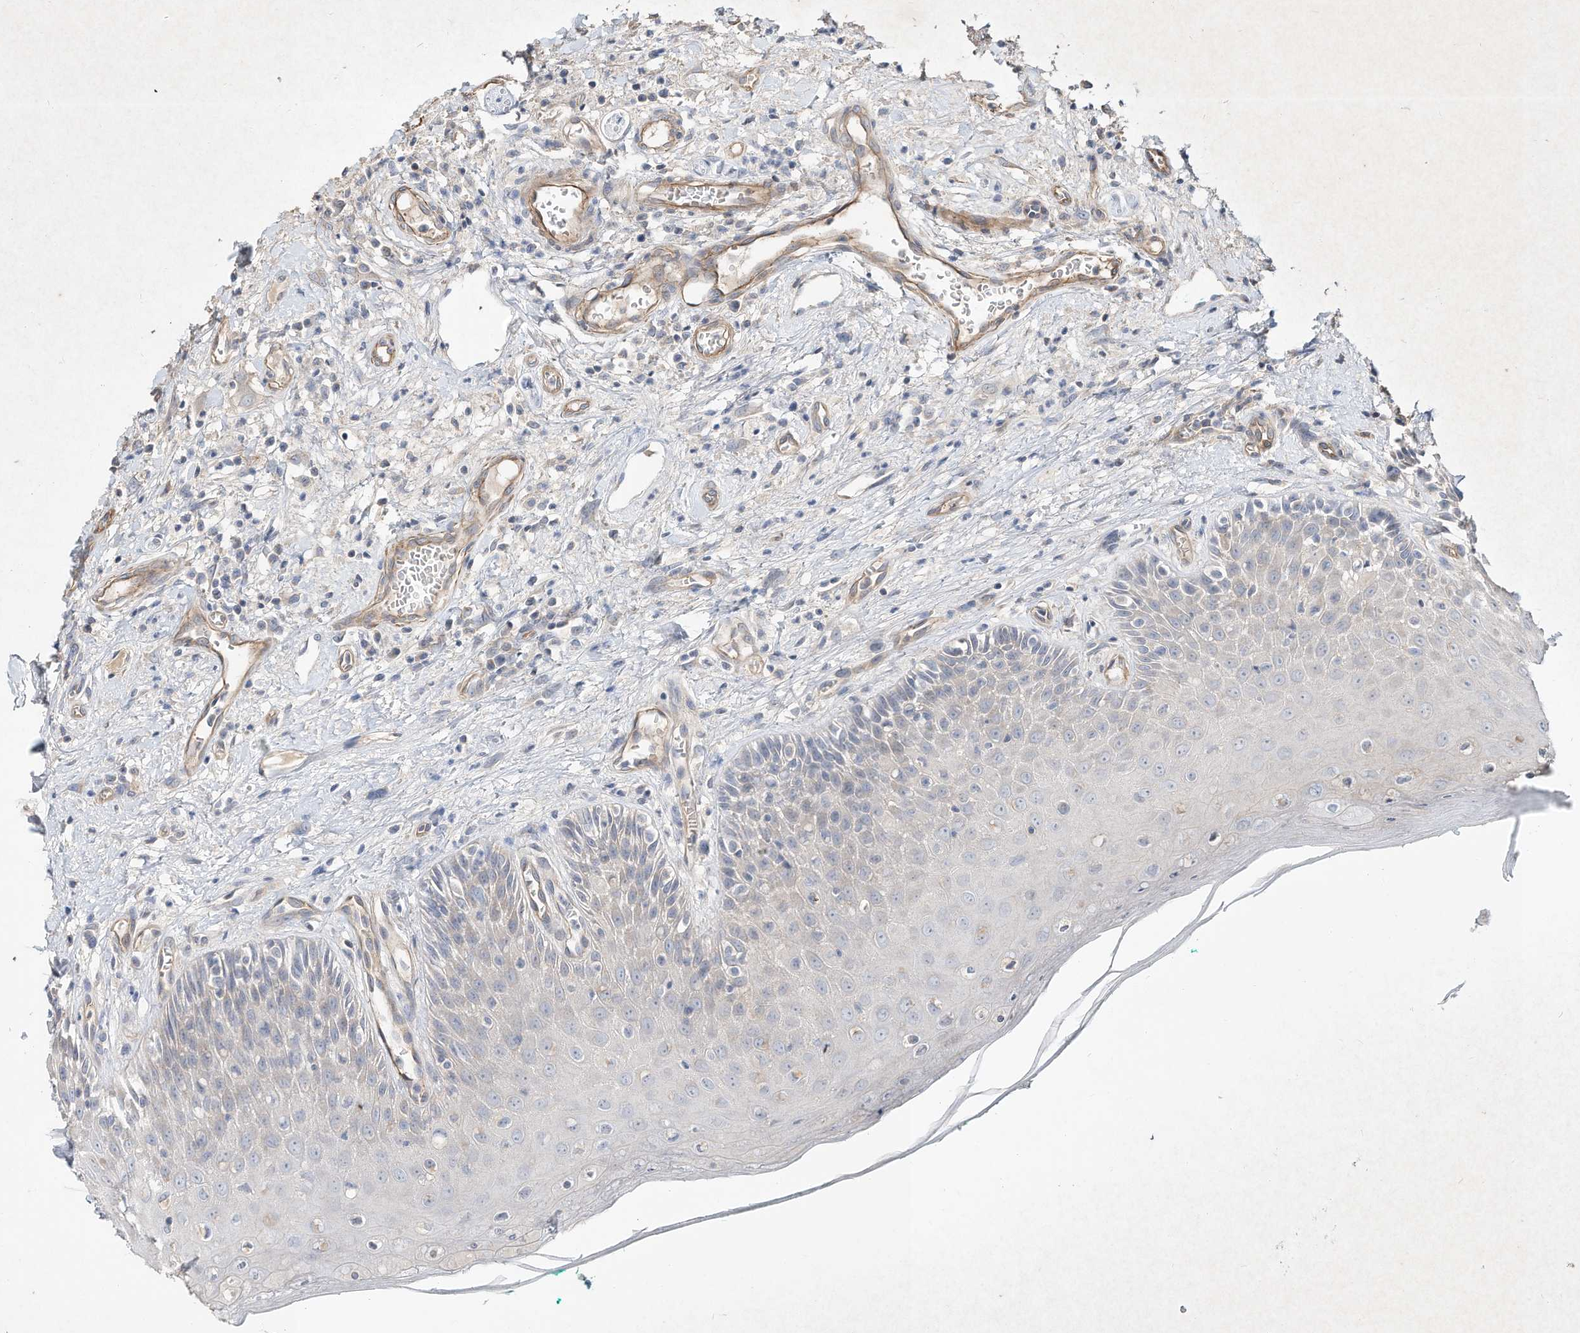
{"staining": {"intensity": "negative", "quantity": "none", "location": "none"}, "tissue": "oral mucosa", "cell_type": "Squamous epithelial cells", "image_type": "normal", "snomed": [{"axis": "morphology", "description": "Normal tissue, NOS"}, {"axis": "topography", "description": "Oral tissue"}], "caption": "DAB (3,3'-diaminobenzidine) immunohistochemical staining of benign human oral mucosa demonstrates no significant staining in squamous epithelial cells. (Stains: DAB IHC with hematoxylin counter stain, Microscopy: brightfield microscopy at high magnification).", "gene": "HTR5A", "patient": {"sex": "female", "age": 70}}